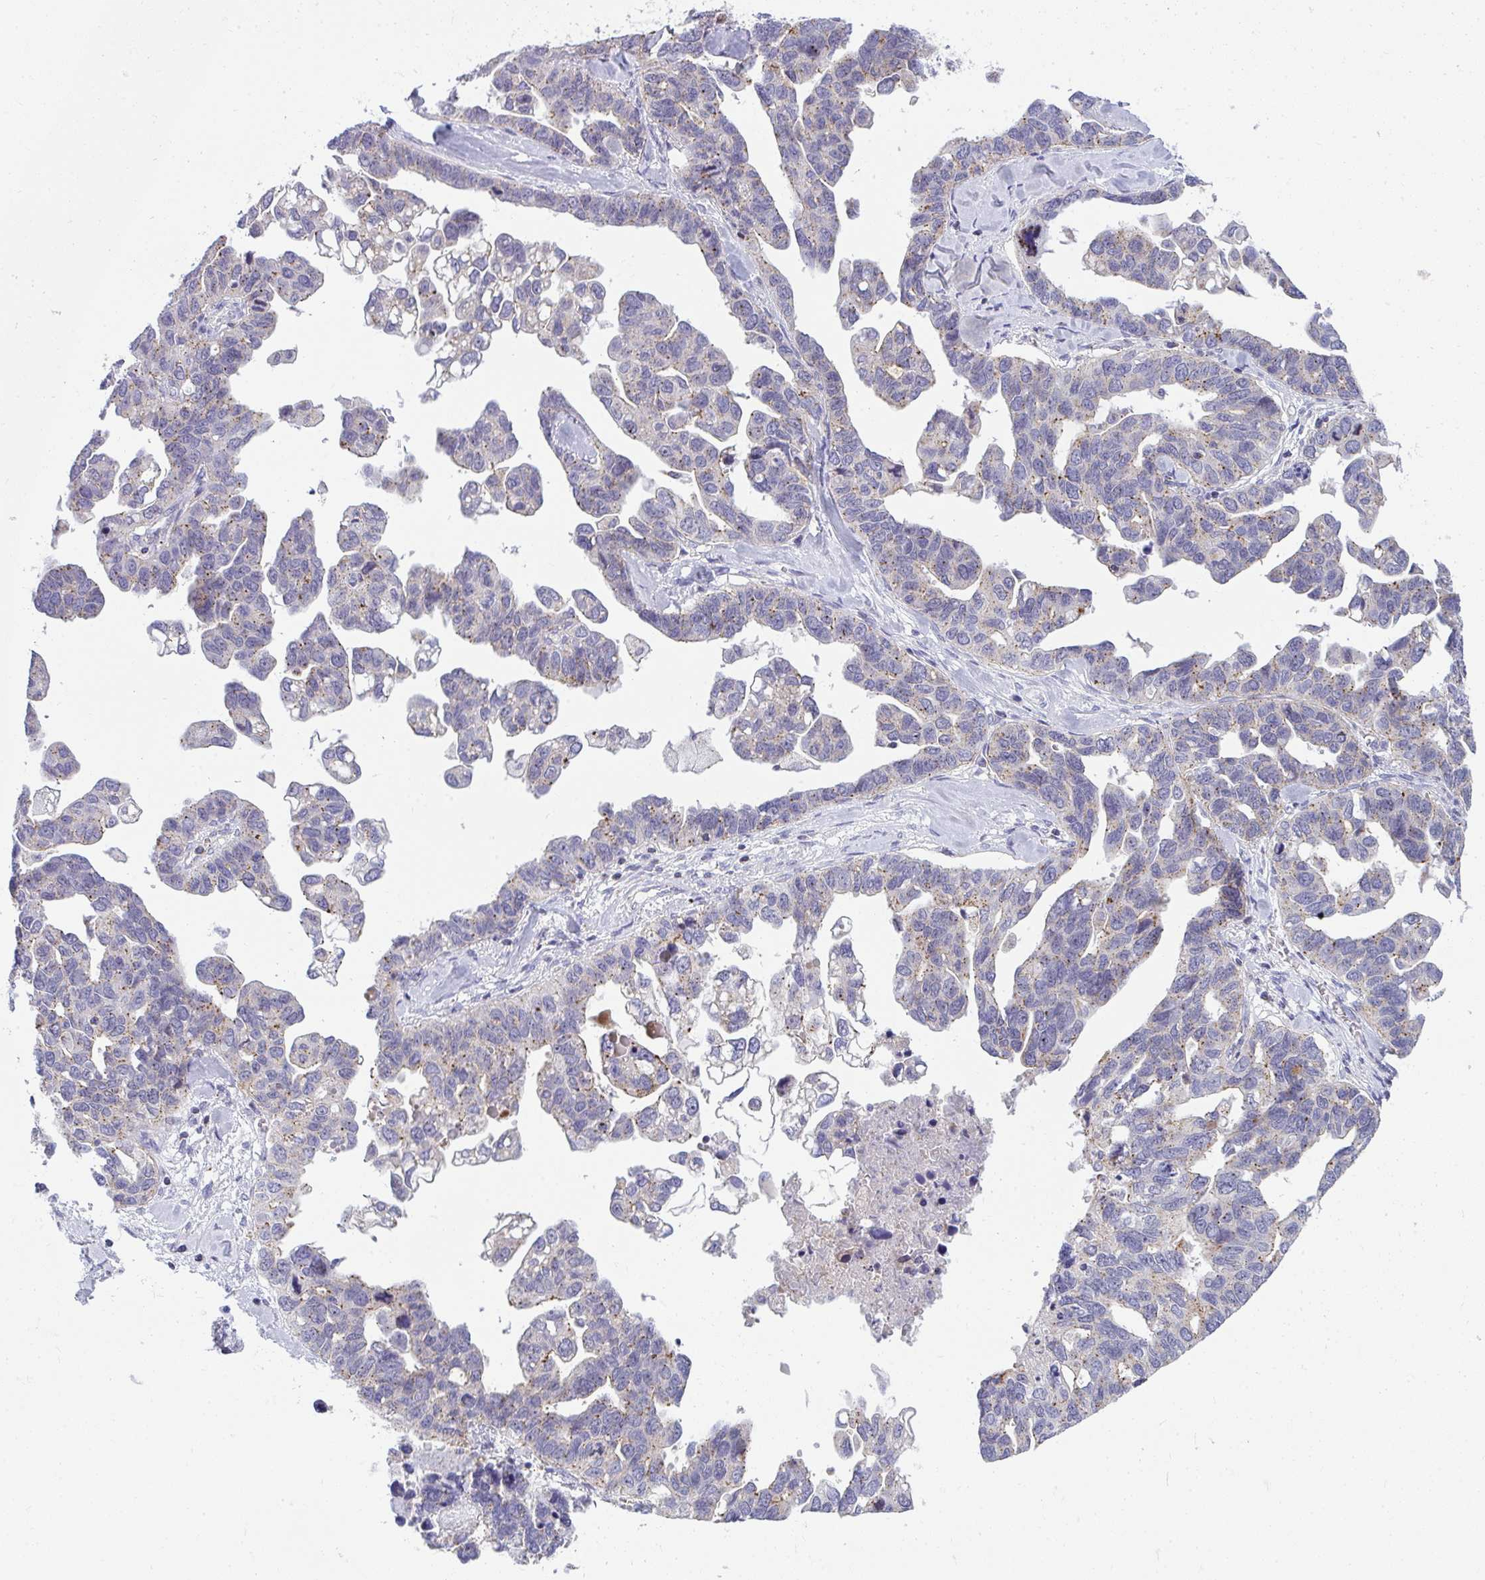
{"staining": {"intensity": "weak", "quantity": "25%-75%", "location": "cytoplasmic/membranous"}, "tissue": "ovarian cancer", "cell_type": "Tumor cells", "image_type": "cancer", "snomed": [{"axis": "morphology", "description": "Cystadenocarcinoma, serous, NOS"}, {"axis": "topography", "description": "Ovary"}], "caption": "Immunohistochemical staining of human ovarian cancer (serous cystadenocarcinoma) shows weak cytoplasmic/membranous protein positivity in approximately 25%-75% of tumor cells.", "gene": "VPS4B", "patient": {"sex": "female", "age": 69}}